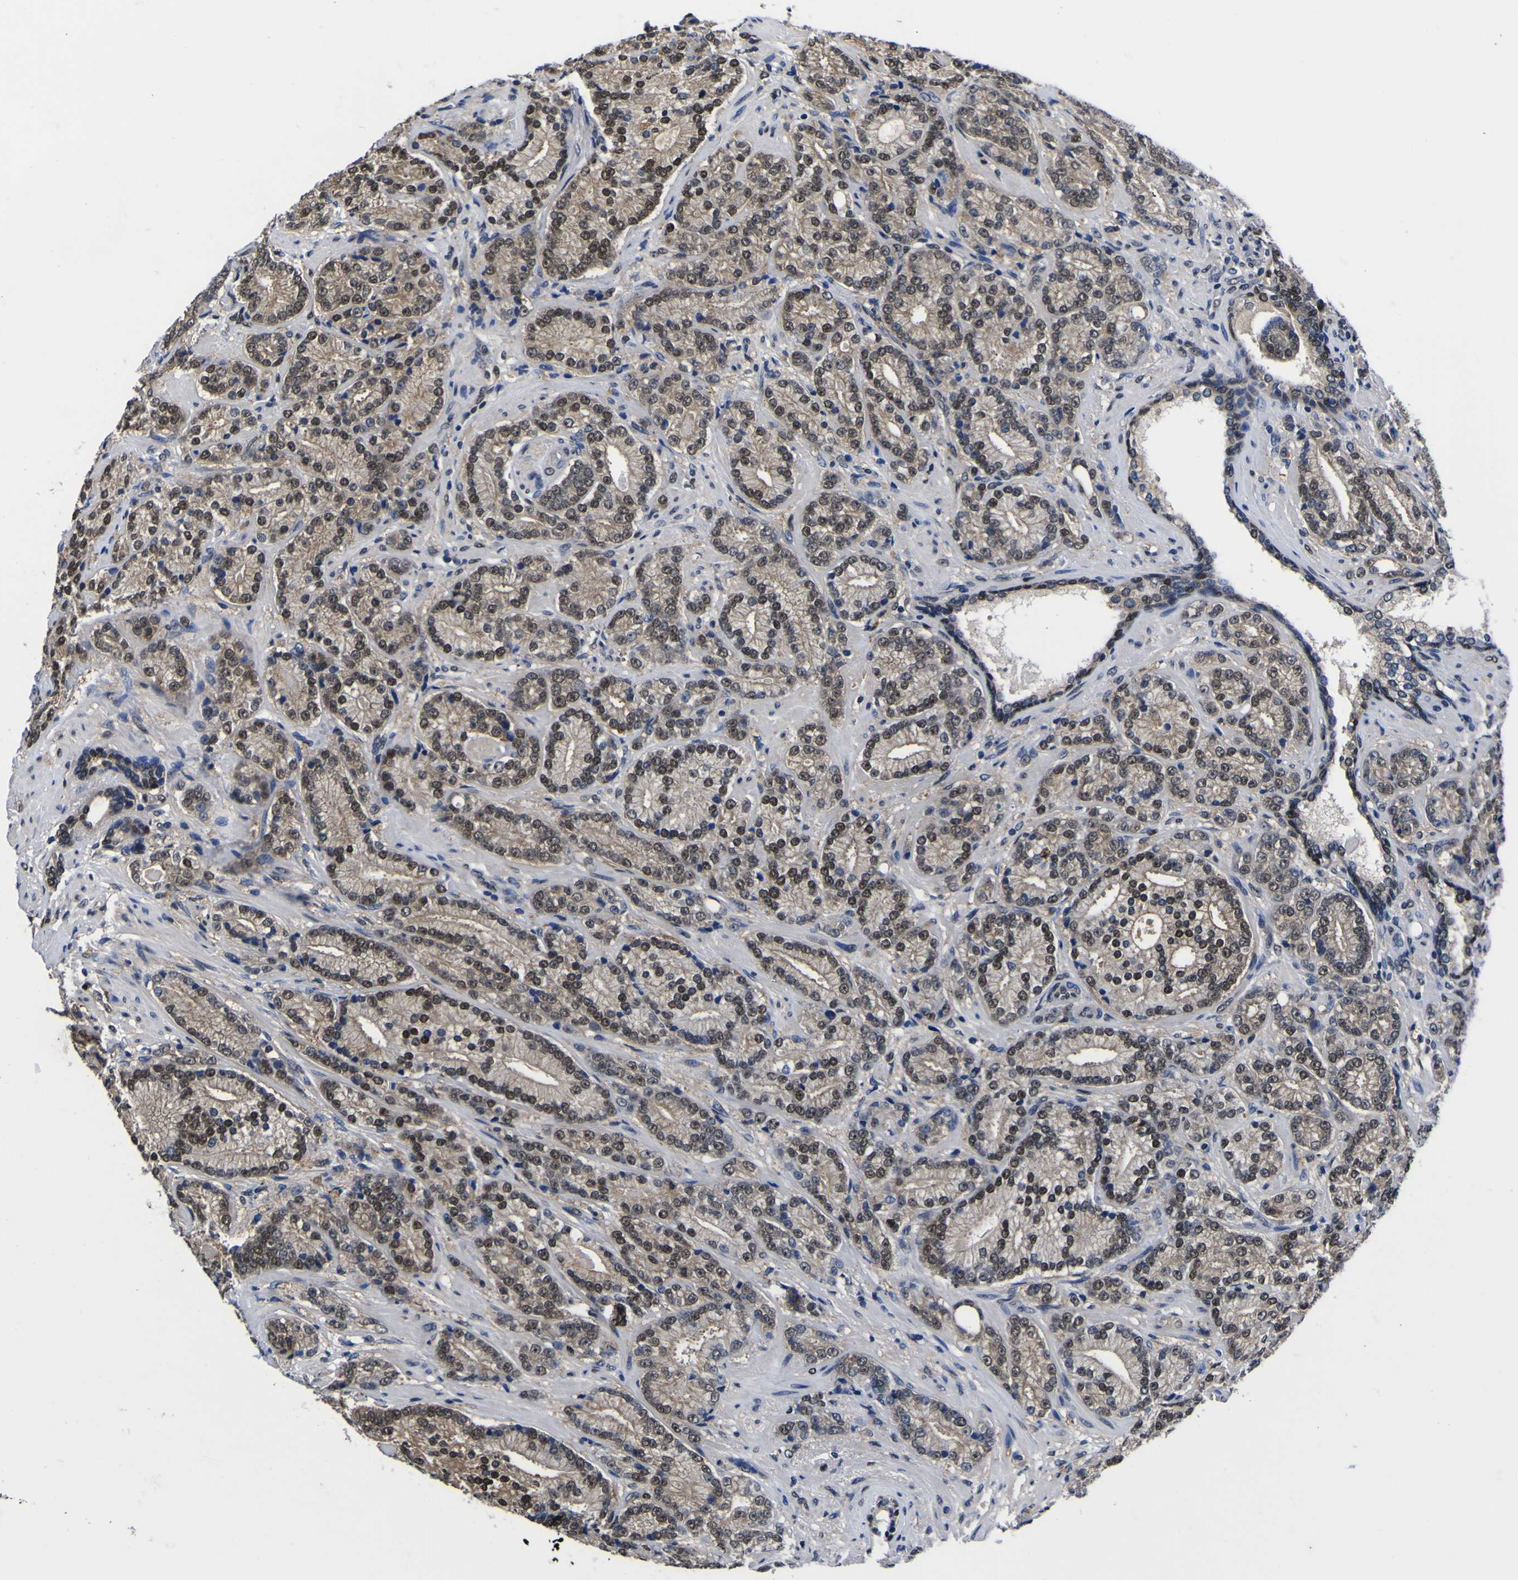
{"staining": {"intensity": "weak", "quantity": ">75%", "location": "cytoplasmic/membranous,nuclear"}, "tissue": "prostate cancer", "cell_type": "Tumor cells", "image_type": "cancer", "snomed": [{"axis": "morphology", "description": "Adenocarcinoma, High grade"}, {"axis": "topography", "description": "Prostate"}], "caption": "Adenocarcinoma (high-grade) (prostate) stained for a protein displays weak cytoplasmic/membranous and nuclear positivity in tumor cells.", "gene": "FAM110B", "patient": {"sex": "male", "age": 61}}